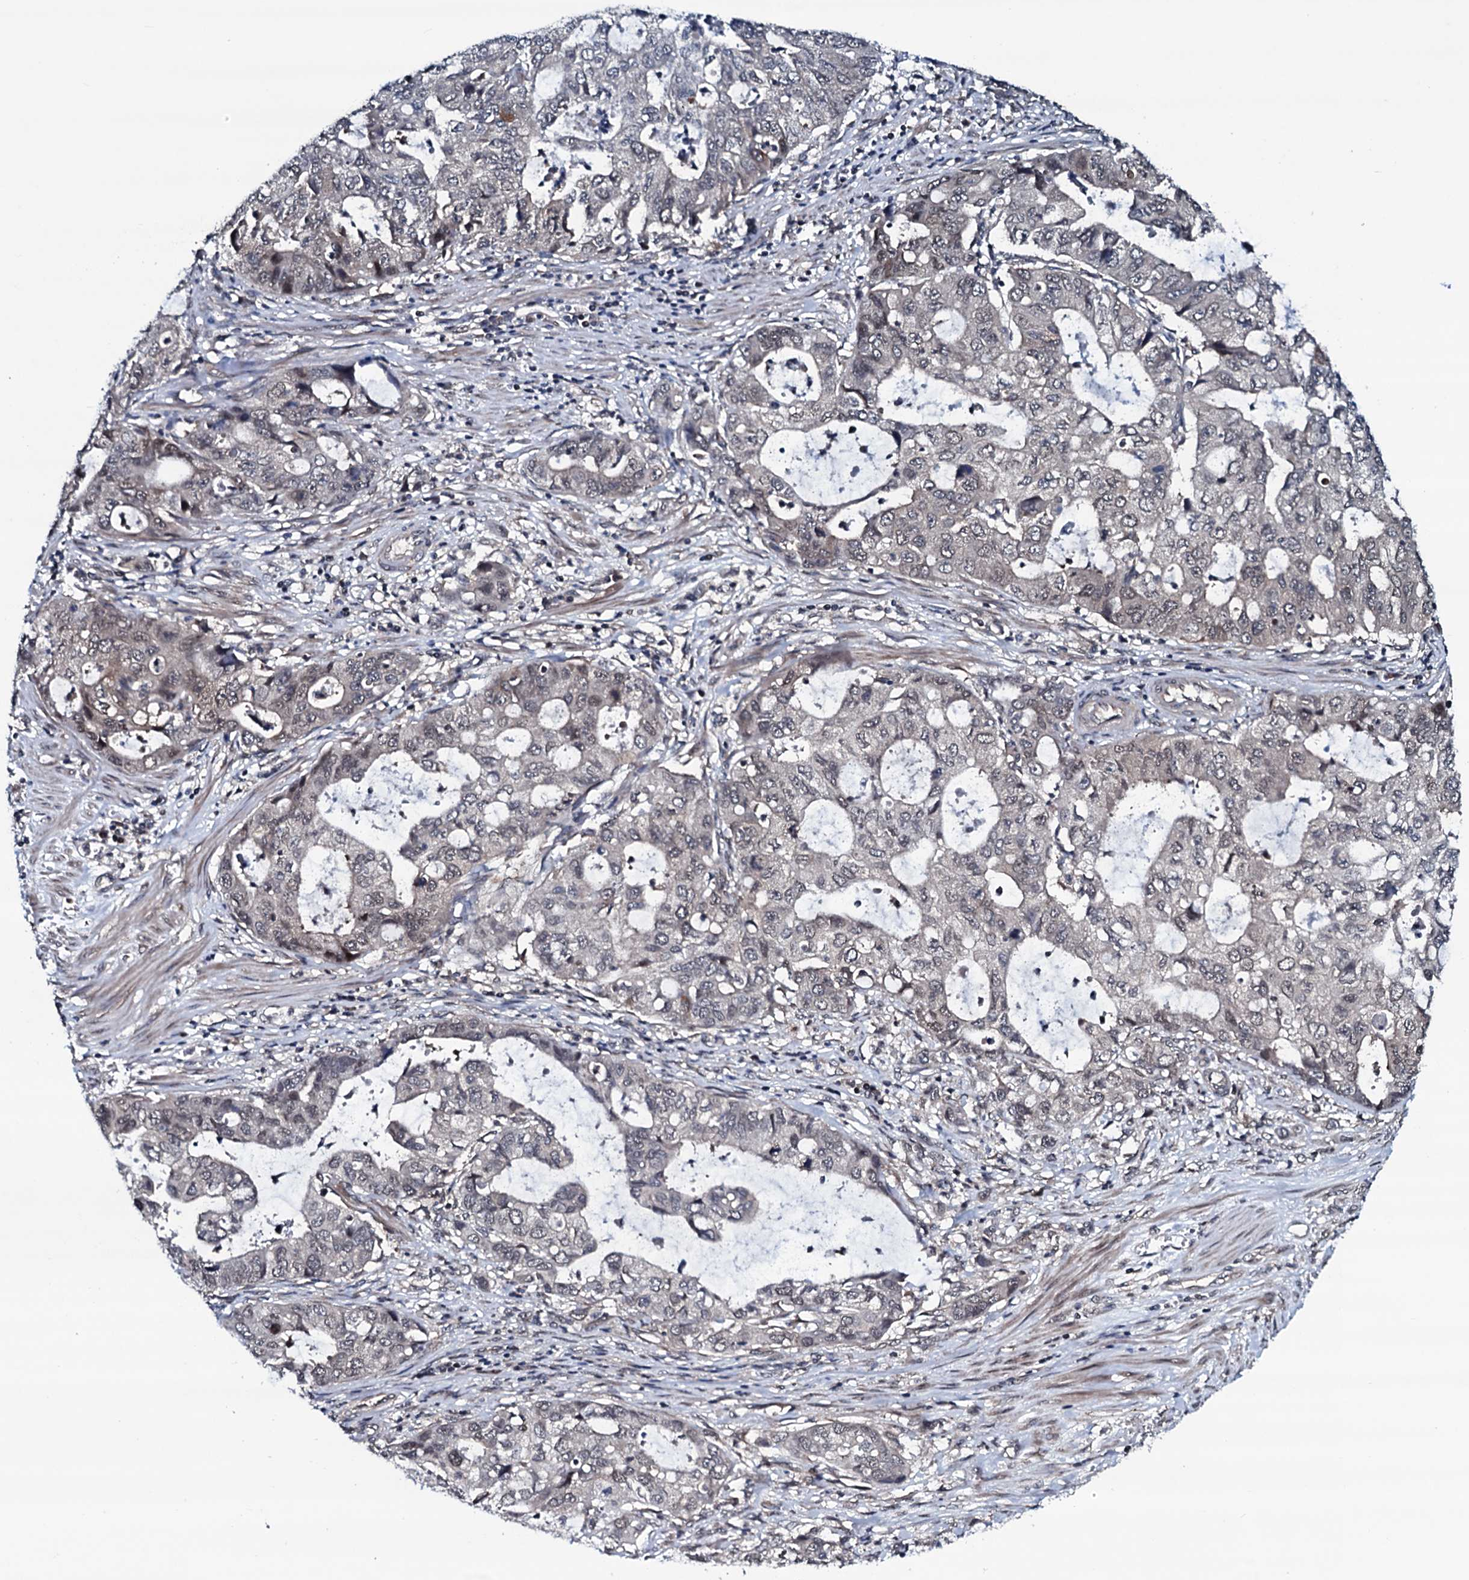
{"staining": {"intensity": "weak", "quantity": "<25%", "location": "nuclear"}, "tissue": "stomach cancer", "cell_type": "Tumor cells", "image_type": "cancer", "snomed": [{"axis": "morphology", "description": "Adenocarcinoma, NOS"}, {"axis": "topography", "description": "Stomach, upper"}], "caption": "This is an immunohistochemistry histopathology image of human stomach adenocarcinoma. There is no expression in tumor cells.", "gene": "OGFOD2", "patient": {"sex": "female", "age": 52}}